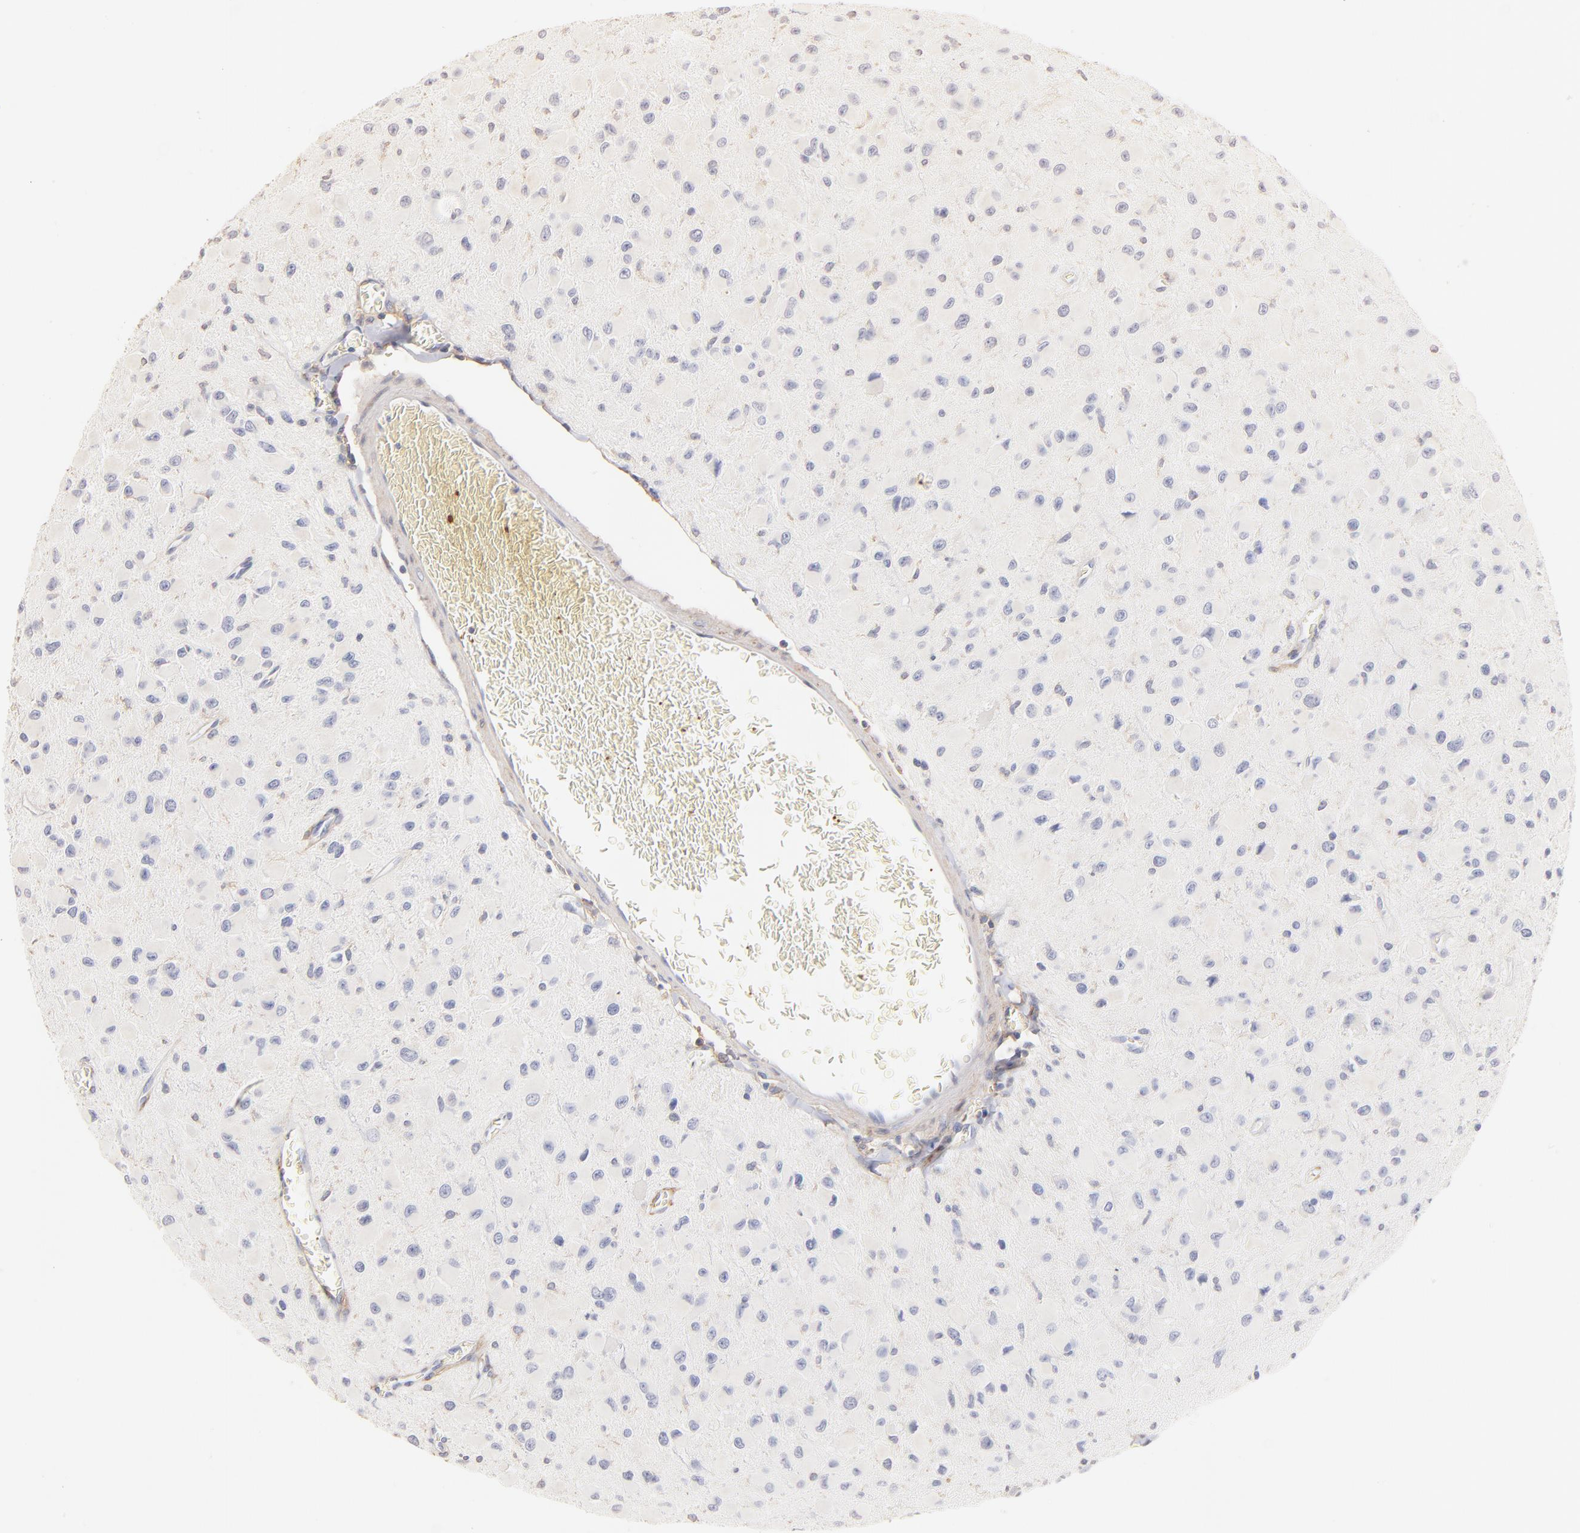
{"staining": {"intensity": "negative", "quantity": "none", "location": "none"}, "tissue": "glioma", "cell_type": "Tumor cells", "image_type": "cancer", "snomed": [{"axis": "morphology", "description": "Glioma, malignant, High grade"}, {"axis": "topography", "description": "Brain"}], "caption": "IHC micrograph of neoplastic tissue: human malignant glioma (high-grade) stained with DAB shows no significant protein positivity in tumor cells.", "gene": "ITGA8", "patient": {"sex": "male", "age": 69}}